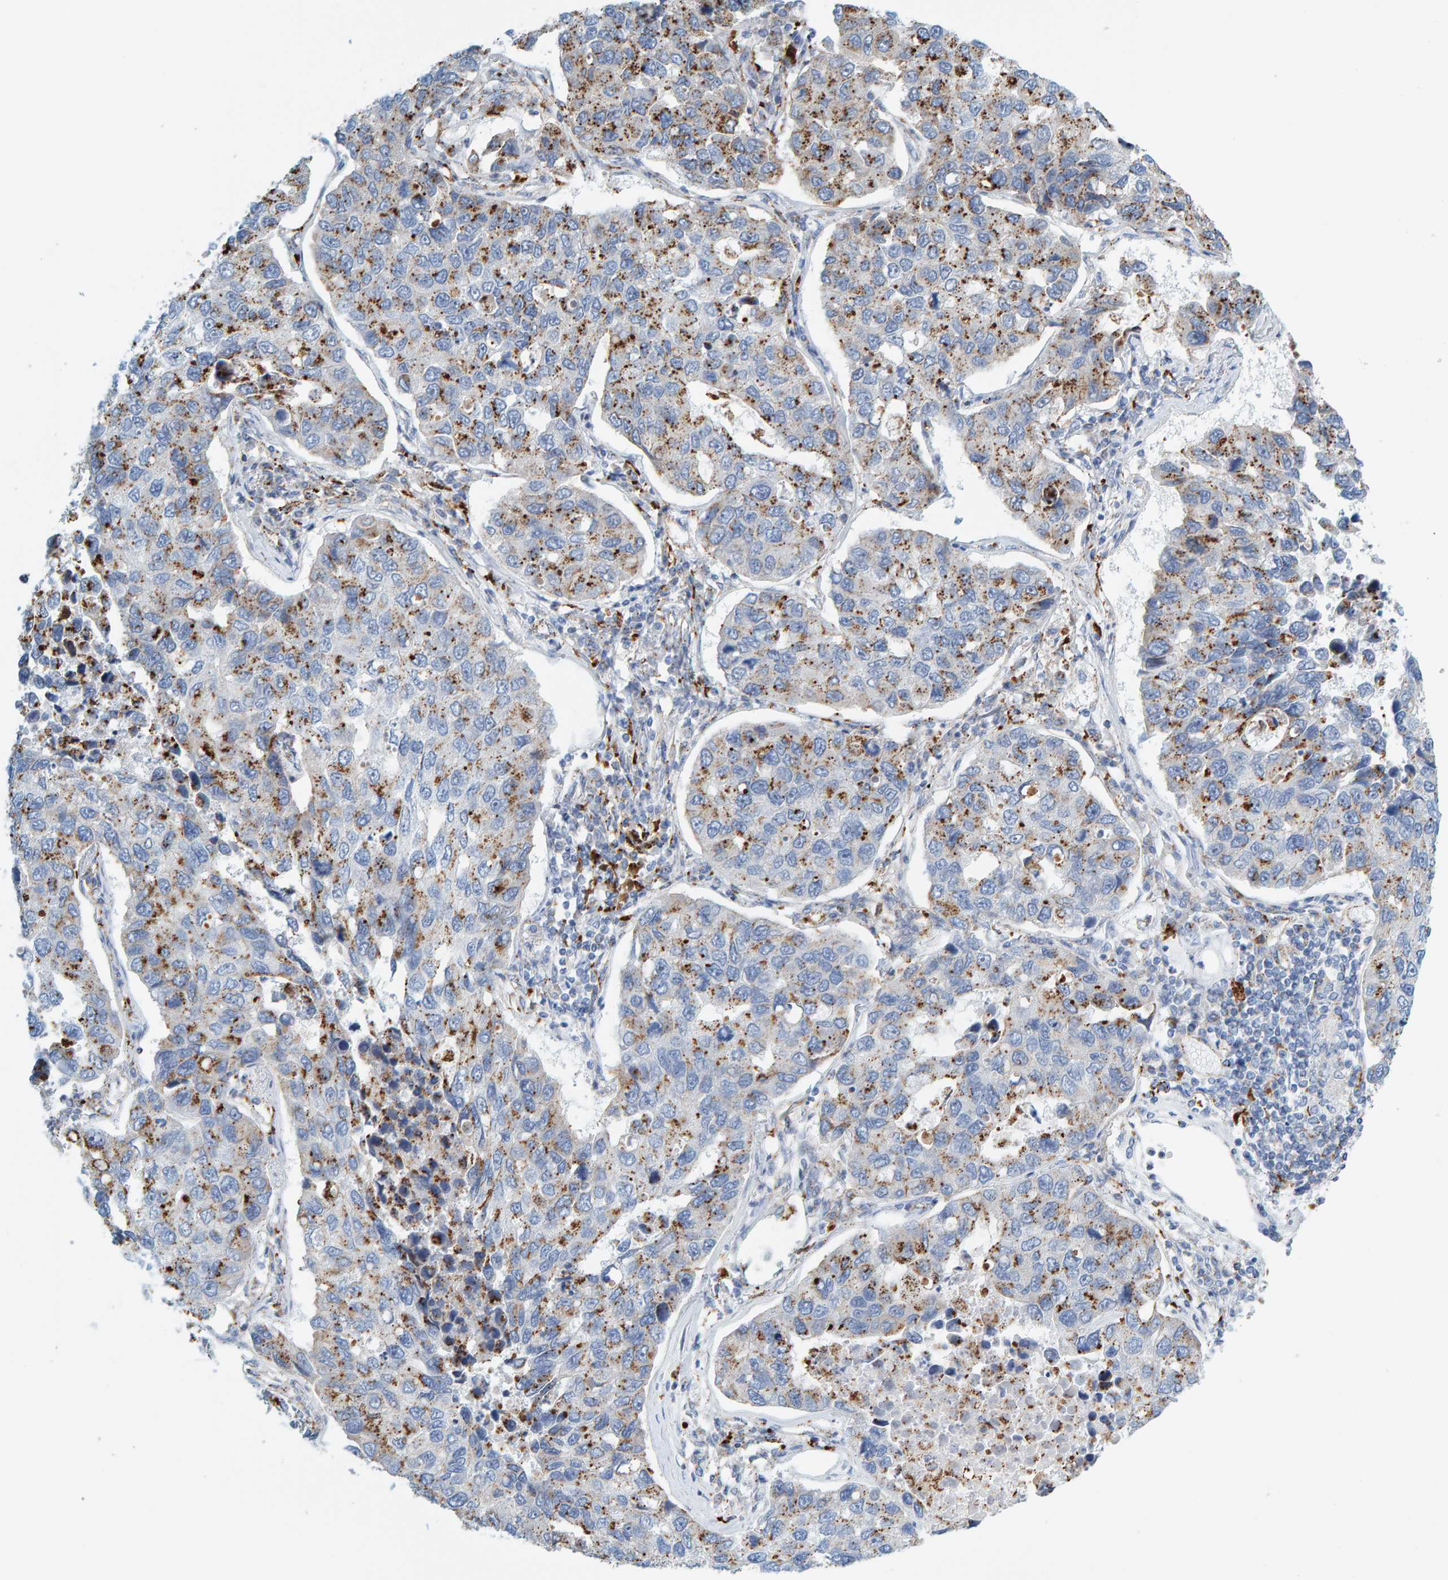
{"staining": {"intensity": "moderate", "quantity": ">75%", "location": "cytoplasmic/membranous"}, "tissue": "lung cancer", "cell_type": "Tumor cells", "image_type": "cancer", "snomed": [{"axis": "morphology", "description": "Adenocarcinoma, NOS"}, {"axis": "topography", "description": "Lung"}], "caption": "An immunohistochemistry micrograph of tumor tissue is shown. Protein staining in brown highlights moderate cytoplasmic/membranous positivity in lung adenocarcinoma within tumor cells.", "gene": "BIN3", "patient": {"sex": "male", "age": 64}}